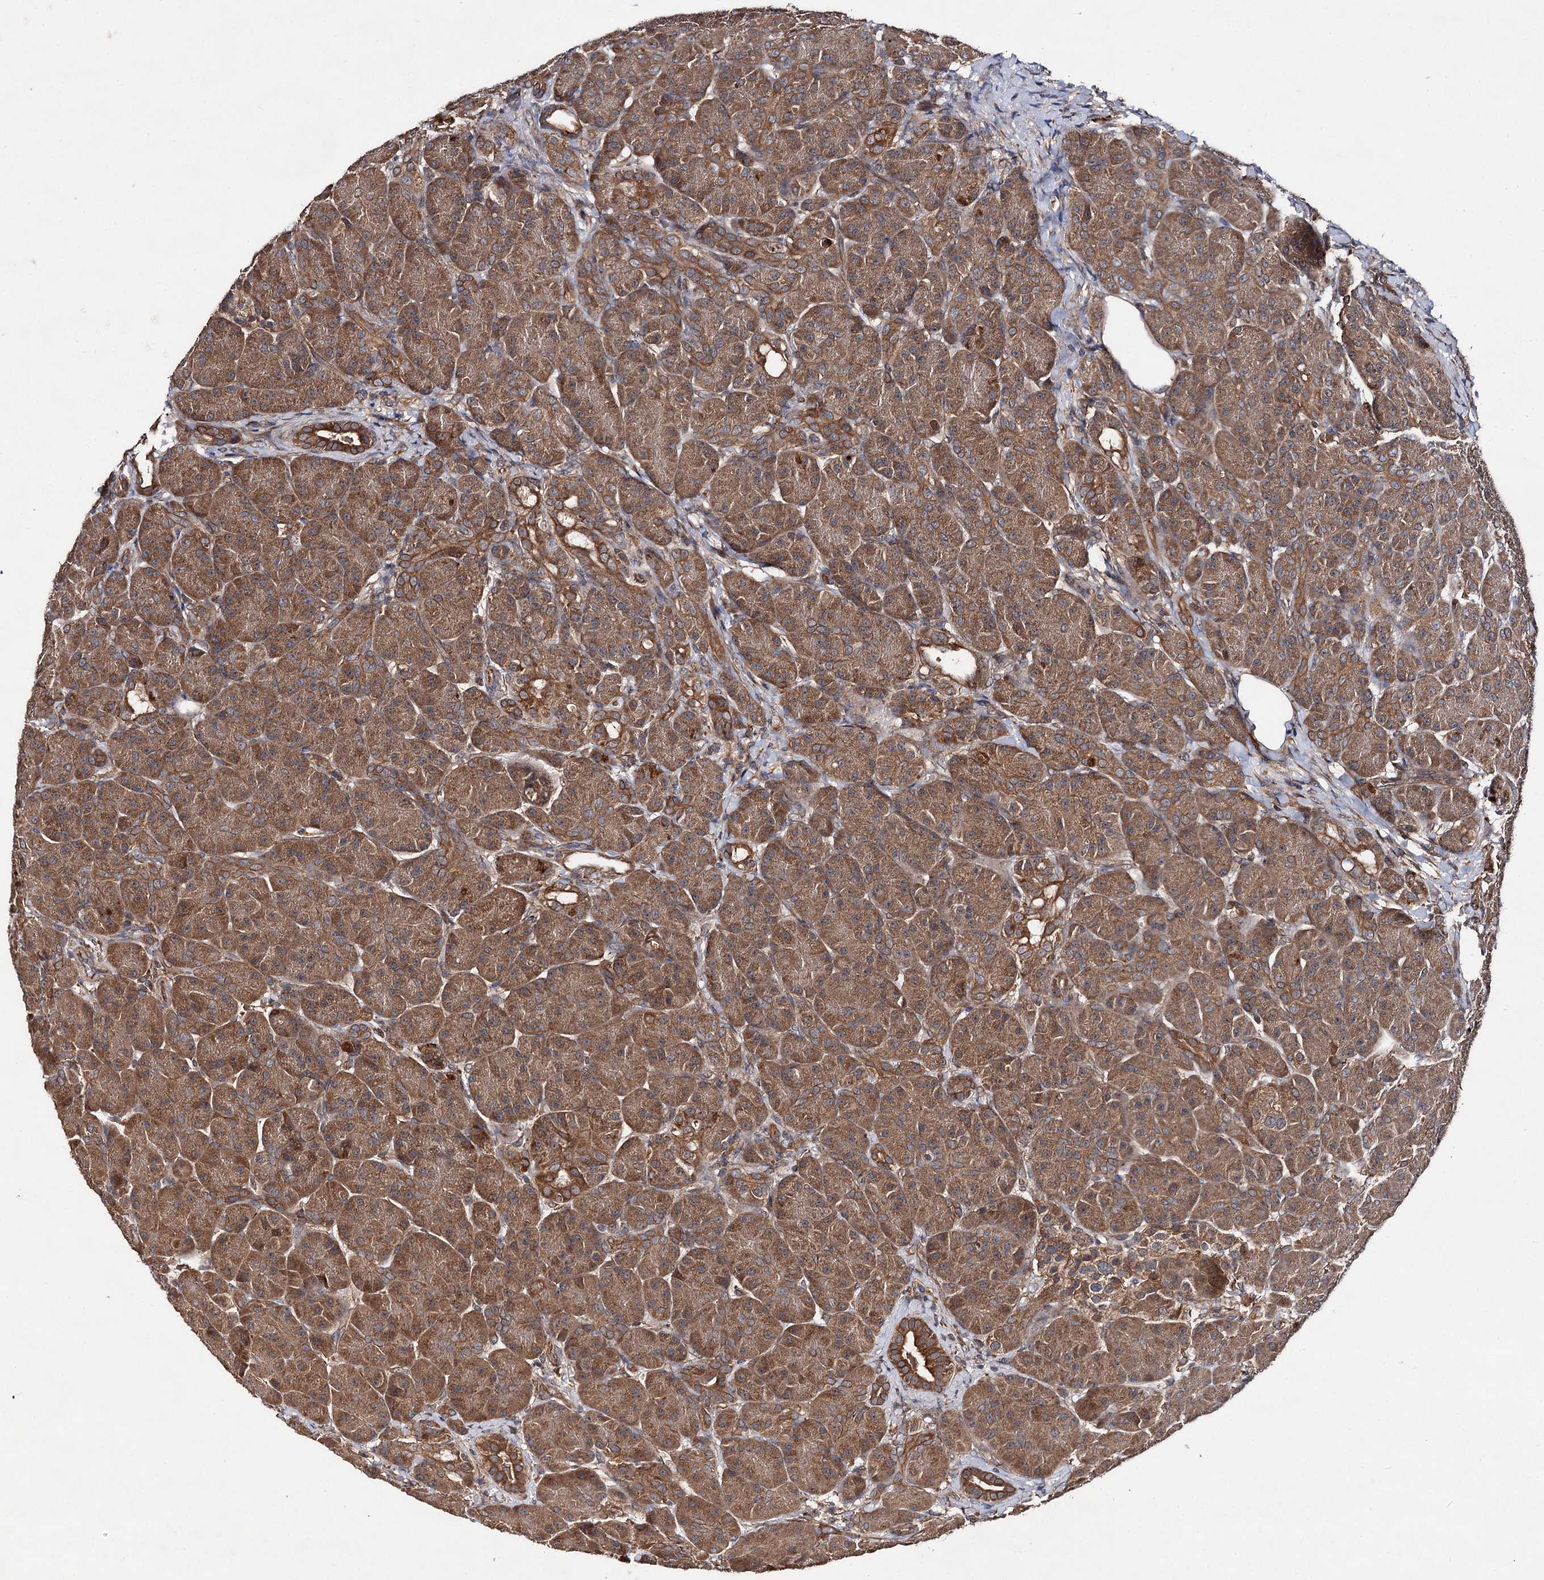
{"staining": {"intensity": "moderate", "quantity": ">75%", "location": "cytoplasmic/membranous"}, "tissue": "pancreas", "cell_type": "Exocrine glandular cells", "image_type": "normal", "snomed": [{"axis": "morphology", "description": "Normal tissue, NOS"}, {"axis": "topography", "description": "Pancreas"}], "caption": "A brown stain labels moderate cytoplasmic/membranous positivity of a protein in exocrine glandular cells of benign human pancreas. The staining is performed using DAB (3,3'-diaminobenzidine) brown chromogen to label protein expression. The nuclei are counter-stained blue using hematoxylin.", "gene": "TEX9", "patient": {"sex": "male", "age": 63}}